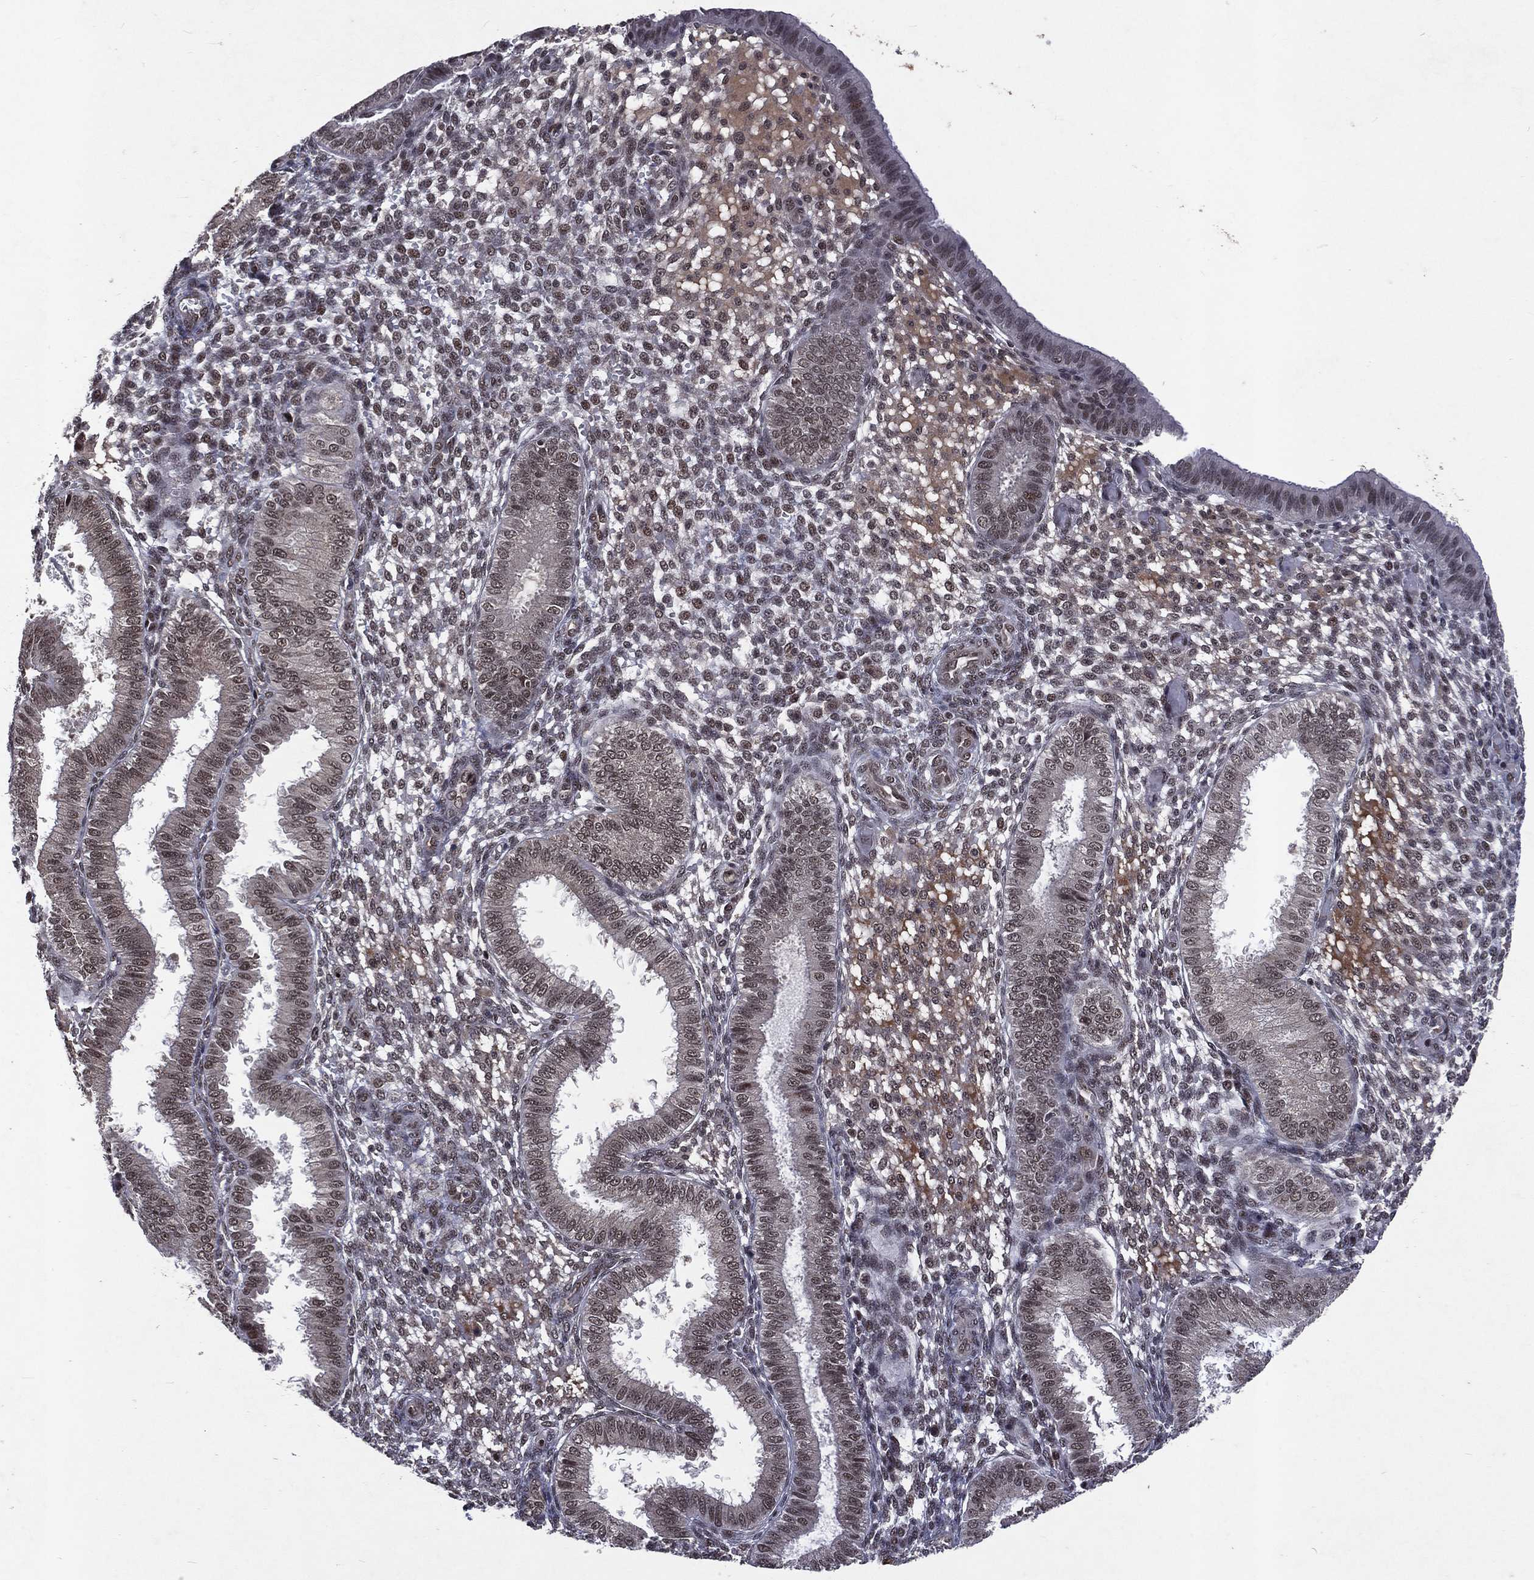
{"staining": {"intensity": "strong", "quantity": "25%-75%", "location": "nuclear"}, "tissue": "endometrium", "cell_type": "Cells in endometrial stroma", "image_type": "normal", "snomed": [{"axis": "morphology", "description": "Normal tissue, NOS"}, {"axis": "topography", "description": "Endometrium"}], "caption": "Endometrium stained for a protein shows strong nuclear positivity in cells in endometrial stroma. The protein is shown in brown color, while the nuclei are stained blue.", "gene": "DMAP1", "patient": {"sex": "female", "age": 43}}